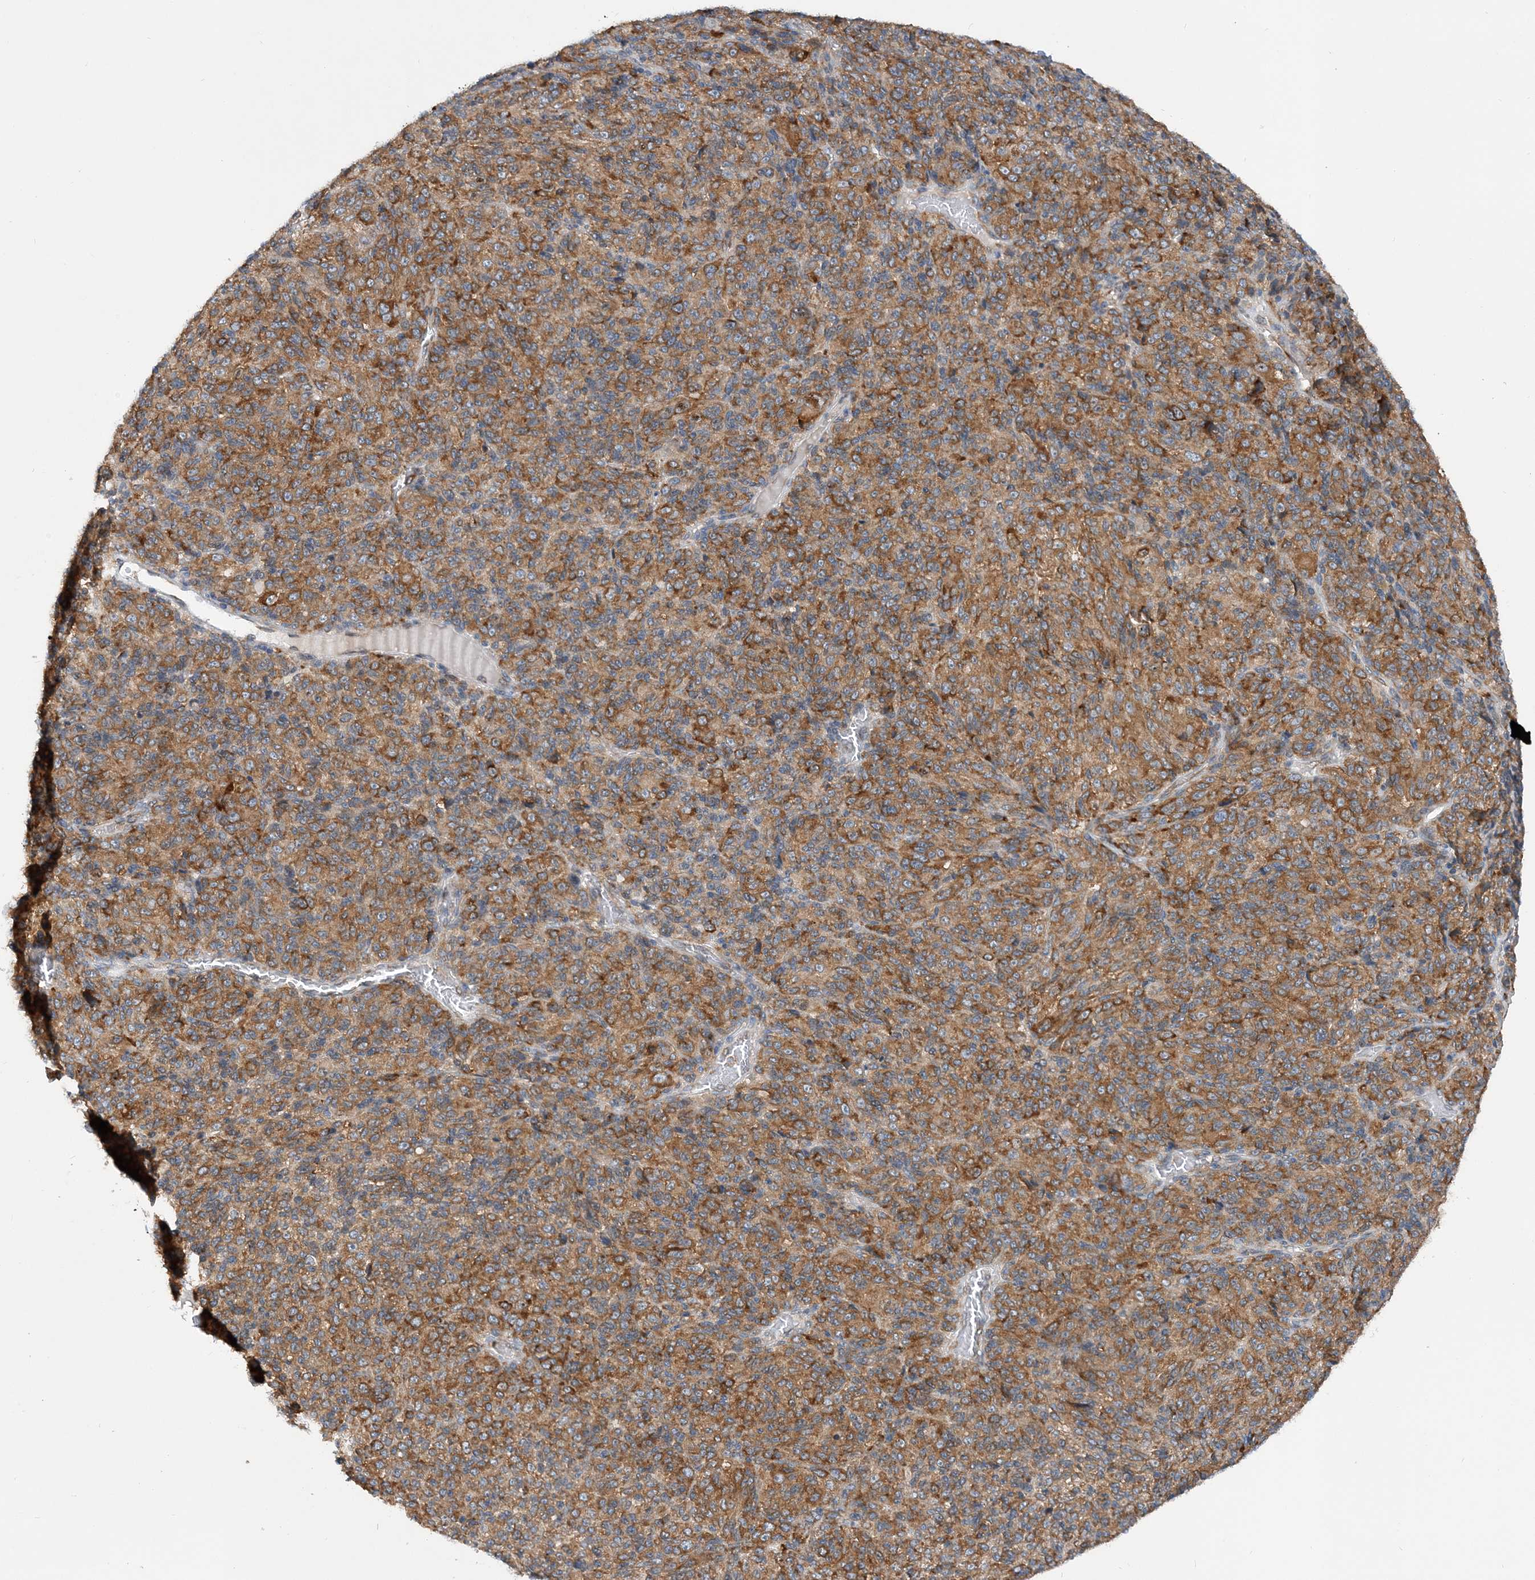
{"staining": {"intensity": "moderate", "quantity": ">75%", "location": "cytoplasmic/membranous"}, "tissue": "melanoma", "cell_type": "Tumor cells", "image_type": "cancer", "snomed": [{"axis": "morphology", "description": "Malignant melanoma, Metastatic site"}, {"axis": "topography", "description": "Brain"}], "caption": "Malignant melanoma (metastatic site) stained for a protein (brown) shows moderate cytoplasmic/membranous positive staining in approximately >75% of tumor cells.", "gene": "LARP4B", "patient": {"sex": "female", "age": 56}}